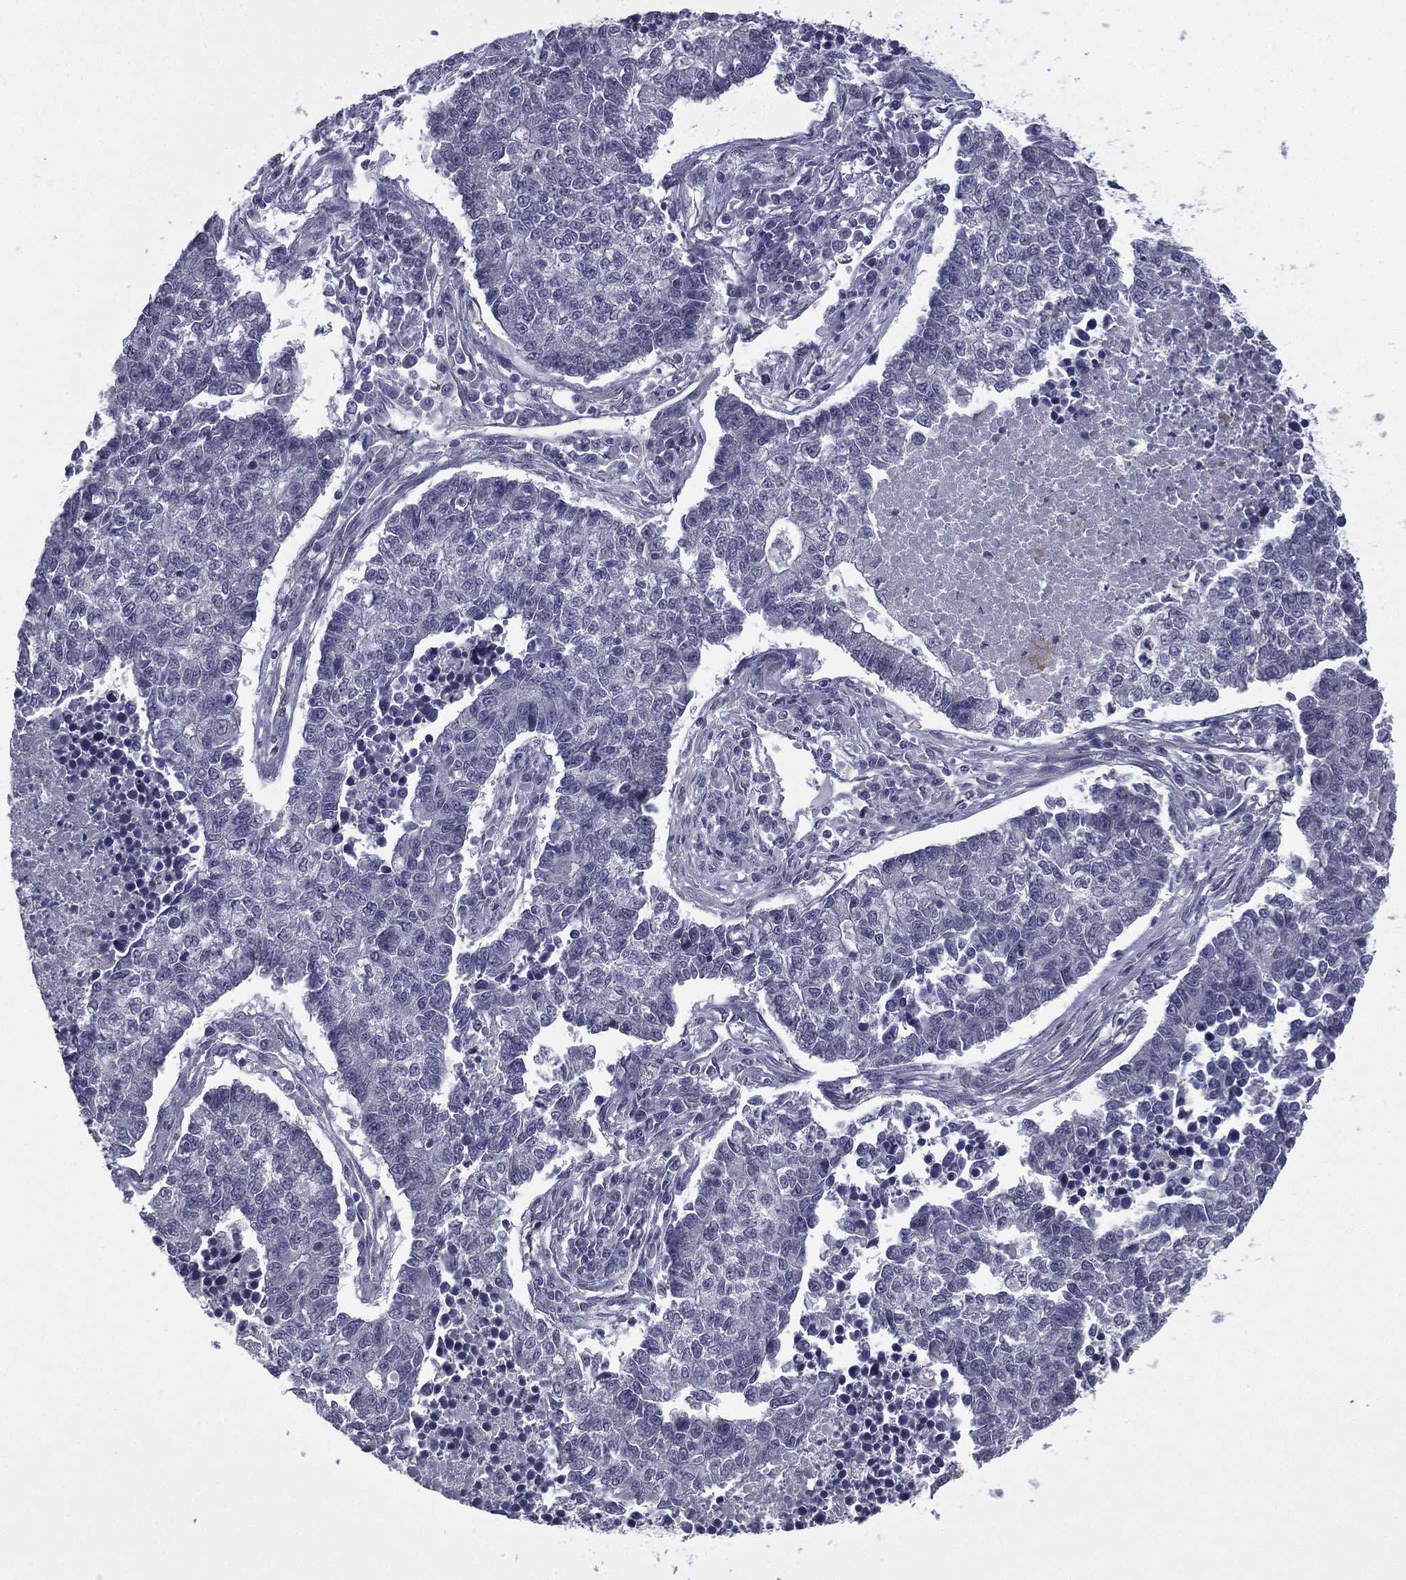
{"staining": {"intensity": "negative", "quantity": "none", "location": "none"}, "tissue": "lung cancer", "cell_type": "Tumor cells", "image_type": "cancer", "snomed": [{"axis": "morphology", "description": "Adenocarcinoma, NOS"}, {"axis": "topography", "description": "Lung"}], "caption": "Immunohistochemistry (IHC) image of human adenocarcinoma (lung) stained for a protein (brown), which displays no staining in tumor cells.", "gene": "ACTRT2", "patient": {"sex": "male", "age": 57}}